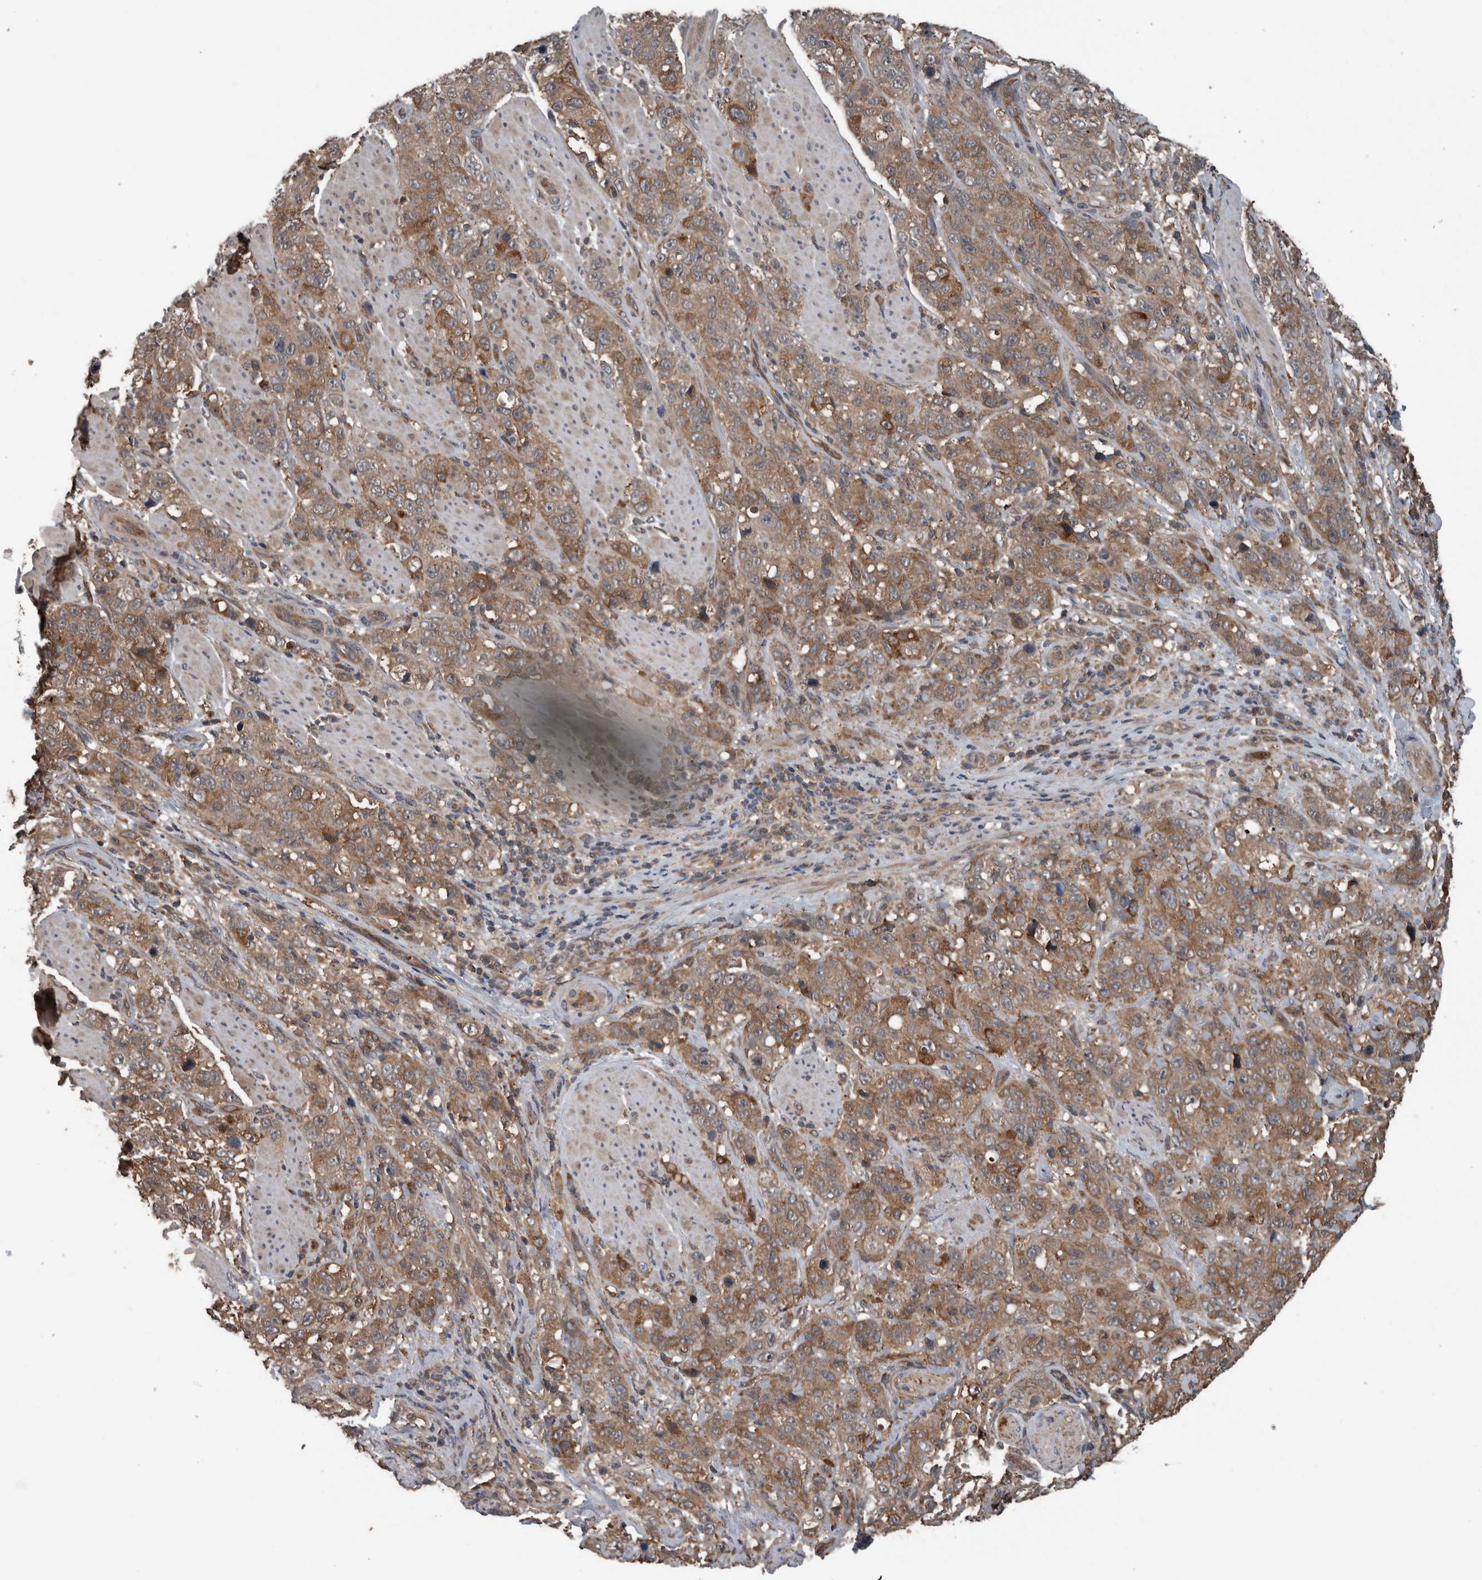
{"staining": {"intensity": "moderate", "quantity": ">75%", "location": "cytoplasmic/membranous"}, "tissue": "stomach cancer", "cell_type": "Tumor cells", "image_type": "cancer", "snomed": [{"axis": "morphology", "description": "Adenocarcinoma, NOS"}, {"axis": "topography", "description": "Stomach"}], "caption": "Moderate cytoplasmic/membranous positivity is appreciated in approximately >75% of tumor cells in stomach adenocarcinoma.", "gene": "RIOK3", "patient": {"sex": "male", "age": 48}}